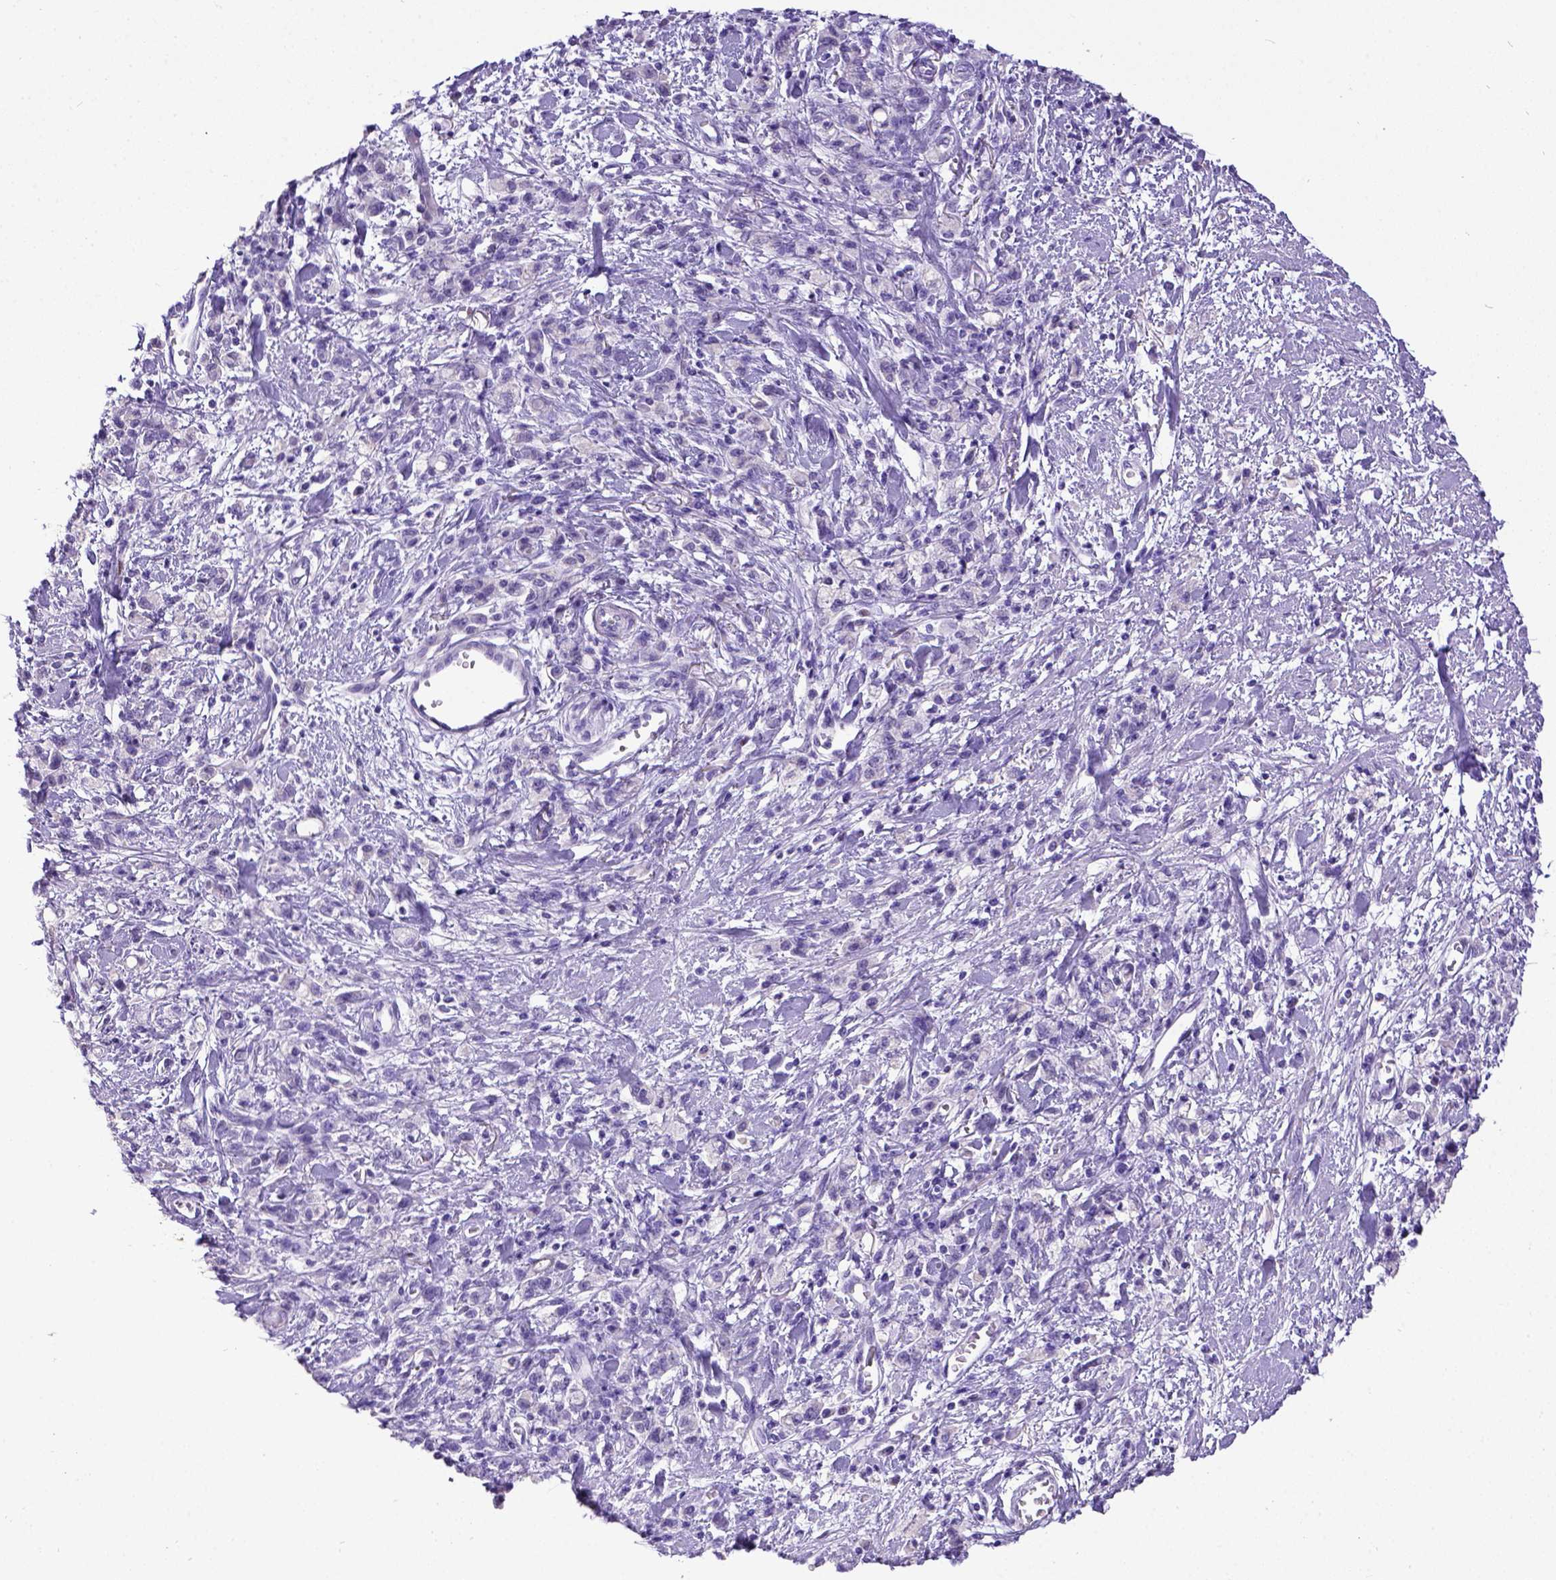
{"staining": {"intensity": "negative", "quantity": "none", "location": "none"}, "tissue": "stomach cancer", "cell_type": "Tumor cells", "image_type": "cancer", "snomed": [{"axis": "morphology", "description": "Adenocarcinoma, NOS"}, {"axis": "topography", "description": "Stomach"}], "caption": "Immunohistochemistry (IHC) of stomach cancer (adenocarcinoma) exhibits no staining in tumor cells.", "gene": "ESR1", "patient": {"sex": "male", "age": 77}}